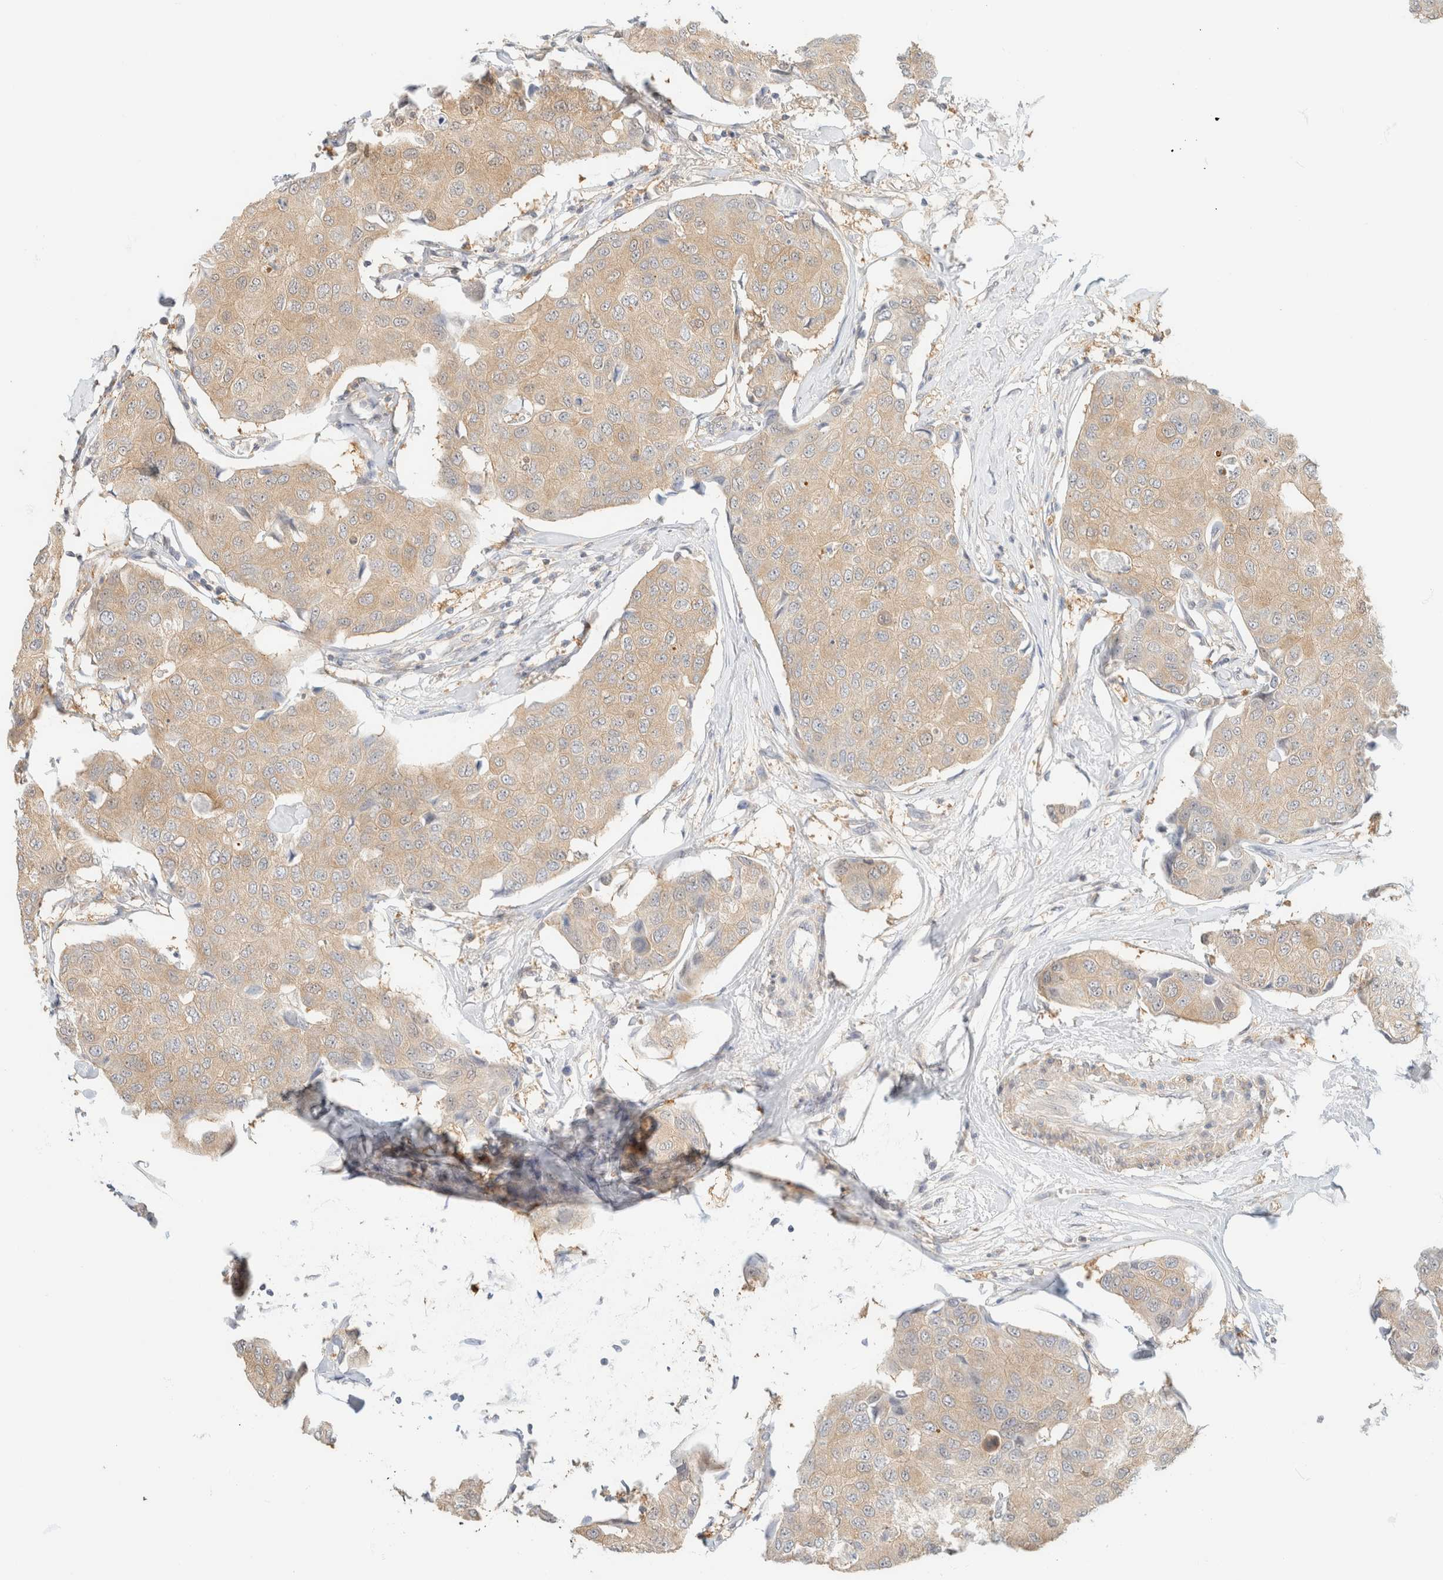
{"staining": {"intensity": "weak", "quantity": "25%-75%", "location": "cytoplasmic/membranous"}, "tissue": "breast cancer", "cell_type": "Tumor cells", "image_type": "cancer", "snomed": [{"axis": "morphology", "description": "Duct carcinoma"}, {"axis": "topography", "description": "Breast"}], "caption": "A brown stain labels weak cytoplasmic/membranous staining of a protein in human breast invasive ductal carcinoma tumor cells. The protein of interest is shown in brown color, while the nuclei are stained blue.", "gene": "GPI", "patient": {"sex": "female", "age": 80}}